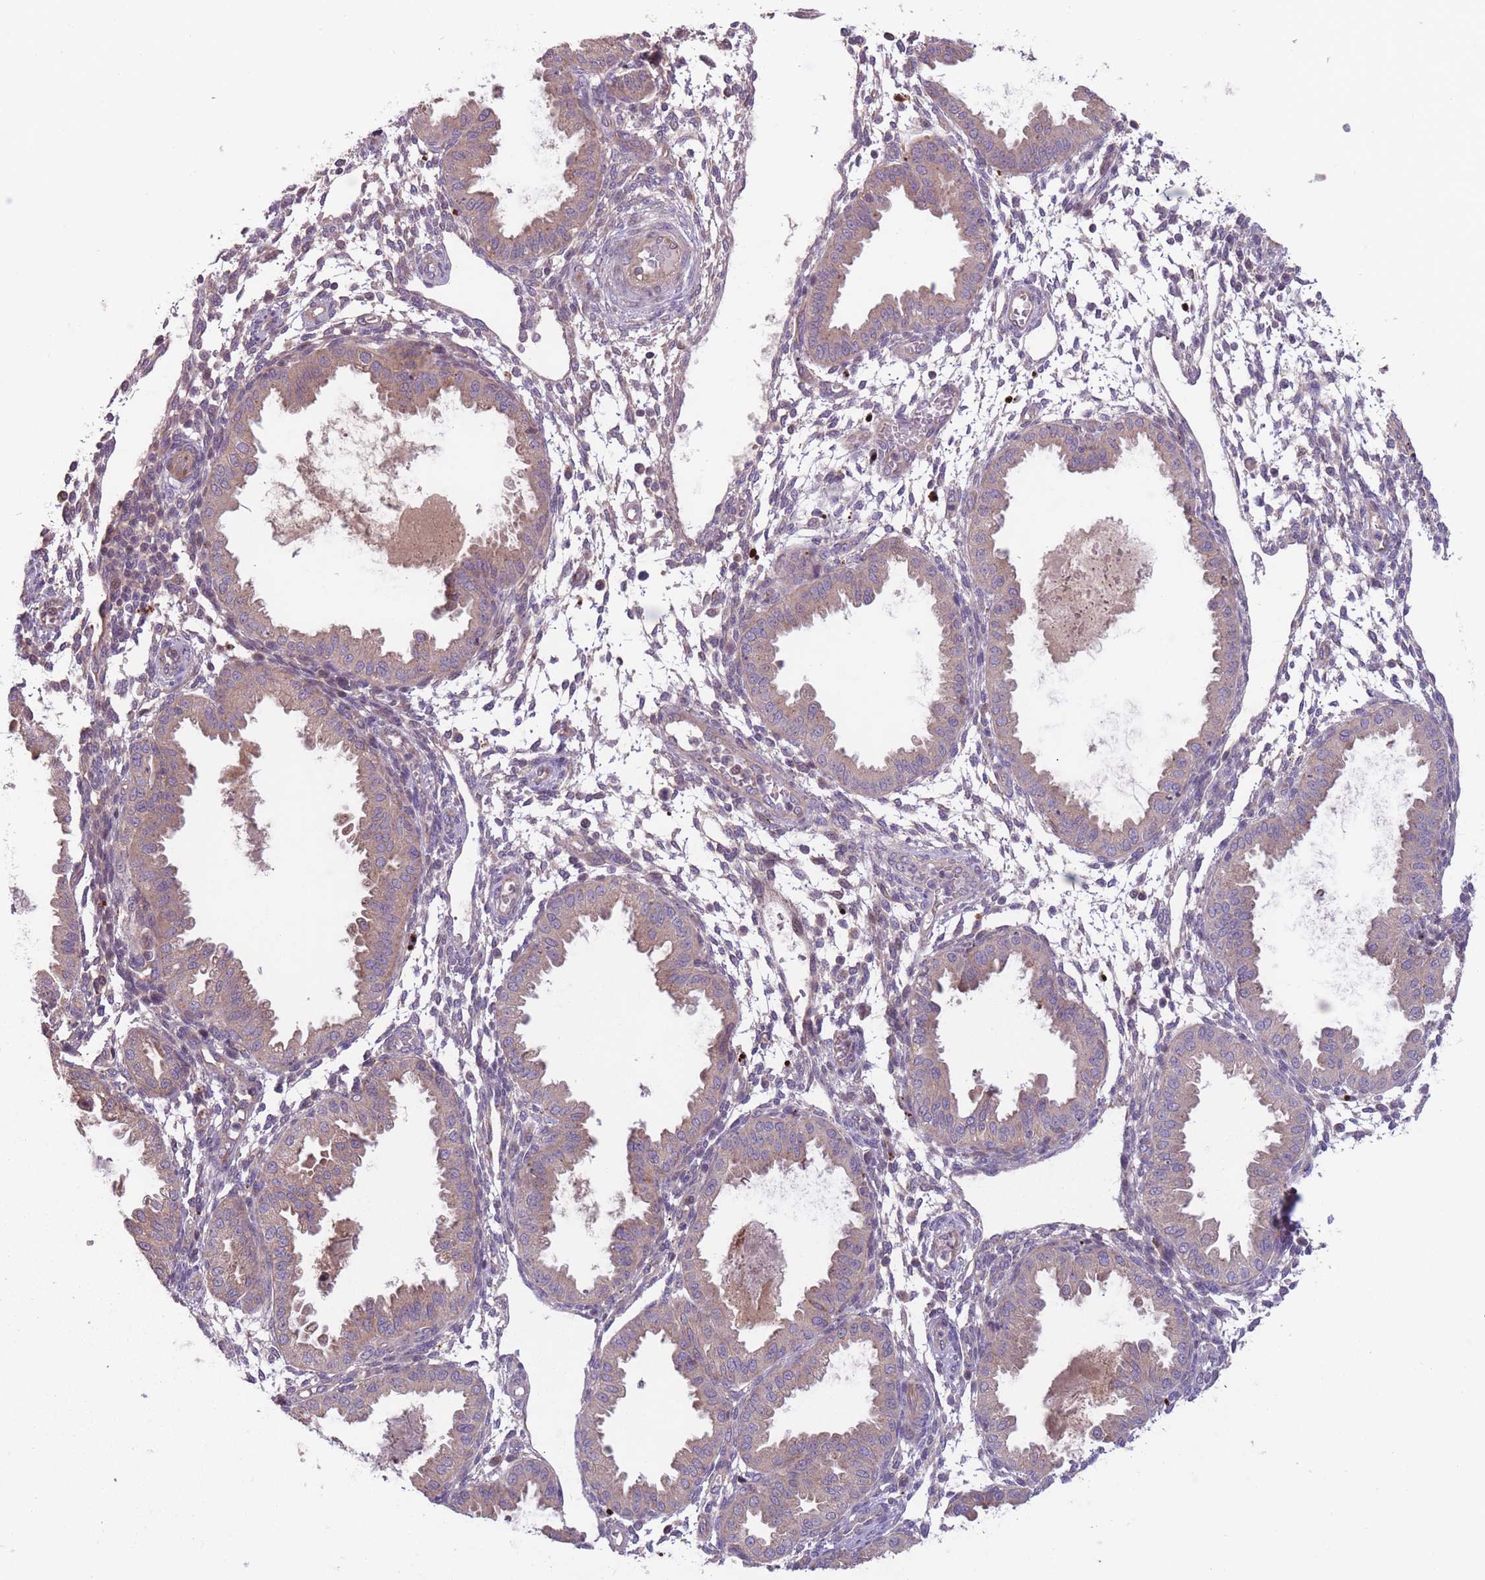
{"staining": {"intensity": "negative", "quantity": "none", "location": "none"}, "tissue": "endometrium", "cell_type": "Cells in endometrial stroma", "image_type": "normal", "snomed": [{"axis": "morphology", "description": "Normal tissue, NOS"}, {"axis": "topography", "description": "Endometrium"}], "caption": "This histopathology image is of normal endometrium stained with IHC to label a protein in brown with the nuclei are counter-stained blue. There is no positivity in cells in endometrial stroma.", "gene": "ITPKC", "patient": {"sex": "female", "age": 33}}